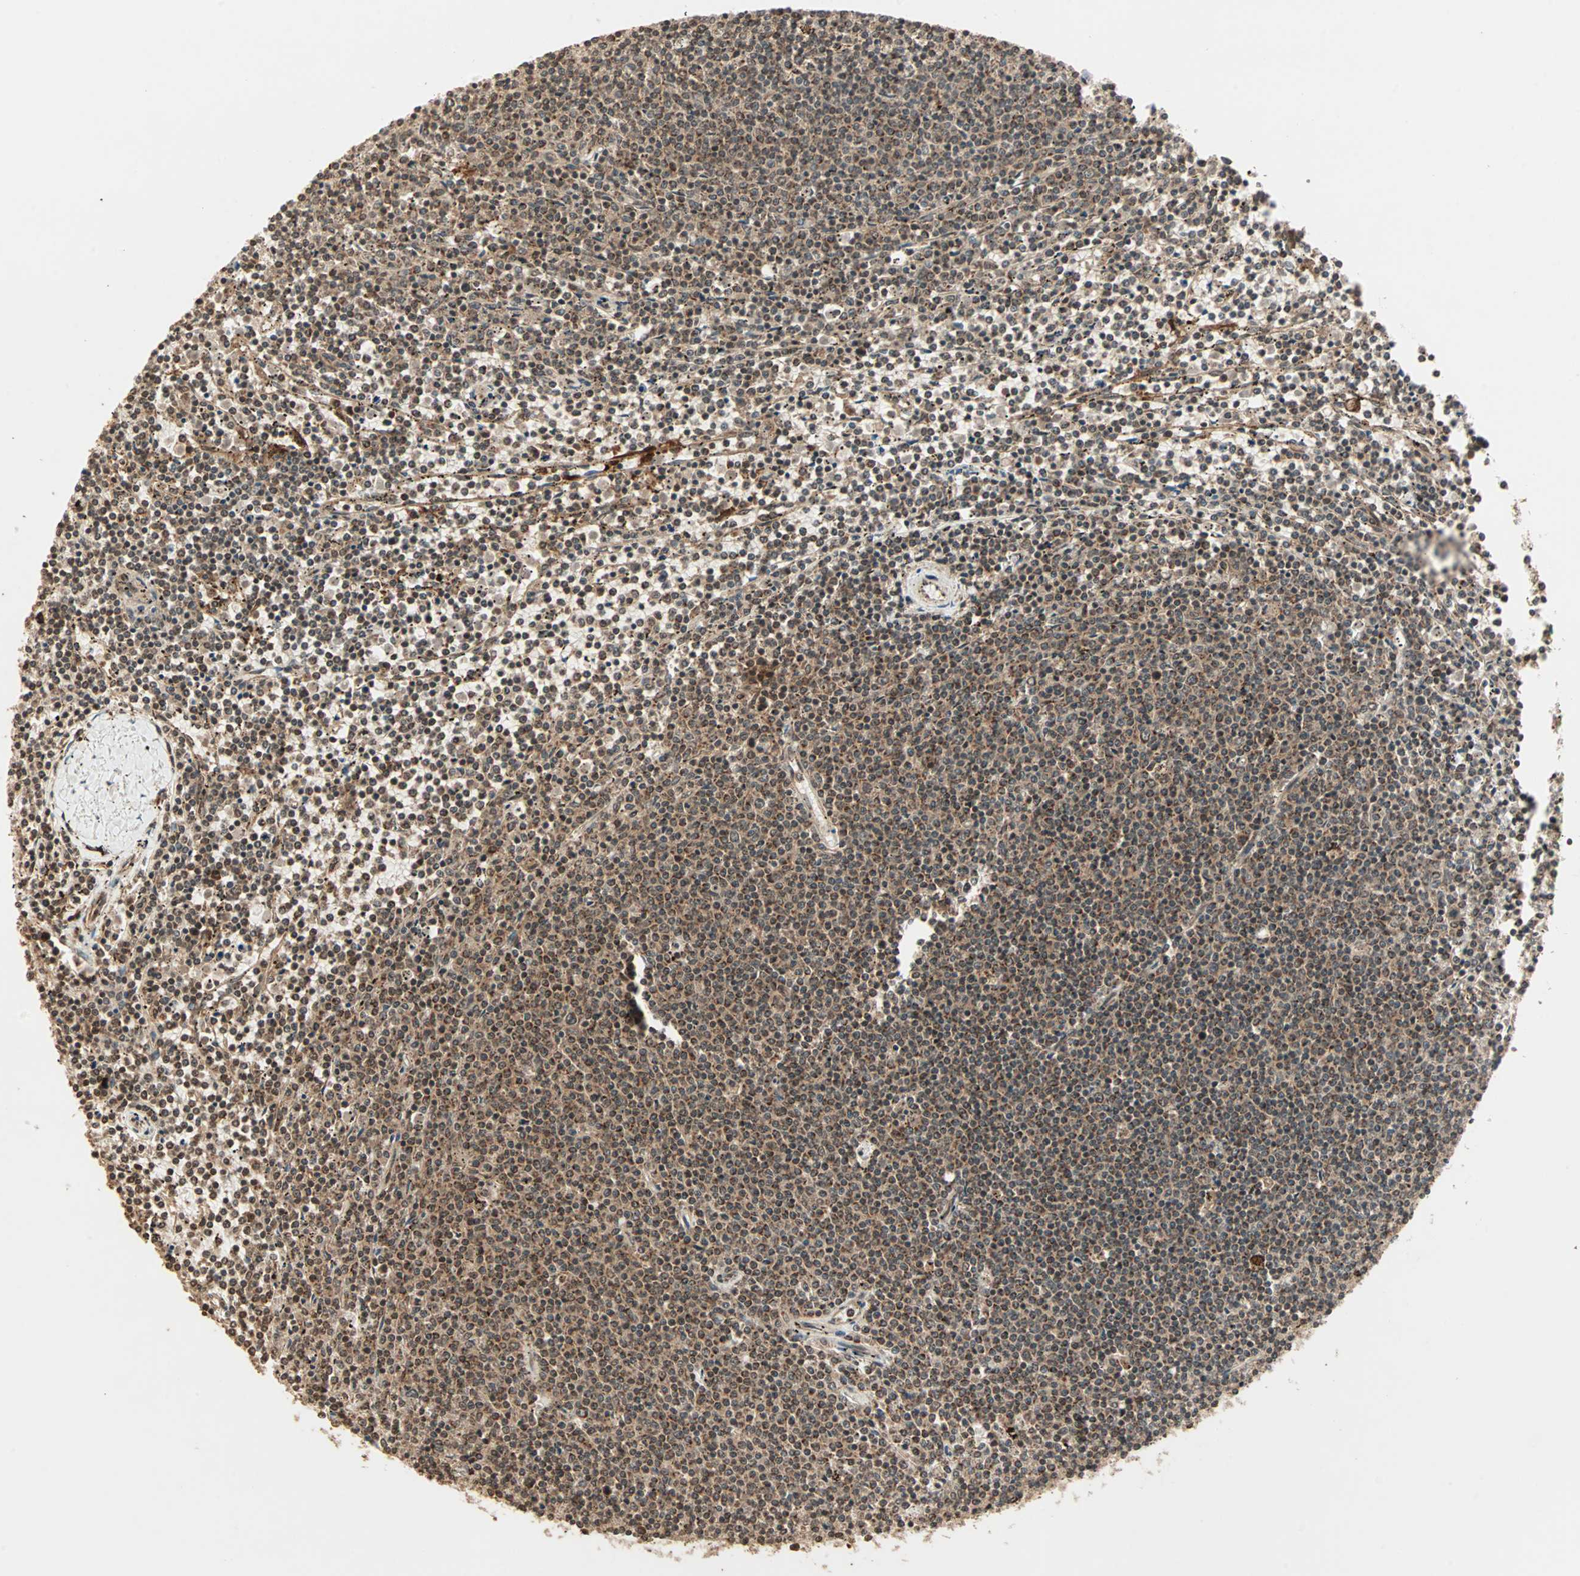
{"staining": {"intensity": "moderate", "quantity": ">75%", "location": "cytoplasmic/membranous"}, "tissue": "lymphoma", "cell_type": "Tumor cells", "image_type": "cancer", "snomed": [{"axis": "morphology", "description": "Malignant lymphoma, non-Hodgkin's type, Low grade"}, {"axis": "topography", "description": "Spleen"}], "caption": "This histopathology image exhibits lymphoma stained with immunohistochemistry (IHC) to label a protein in brown. The cytoplasmic/membranous of tumor cells show moderate positivity for the protein. Nuclei are counter-stained blue.", "gene": "RFFL", "patient": {"sex": "female", "age": 50}}